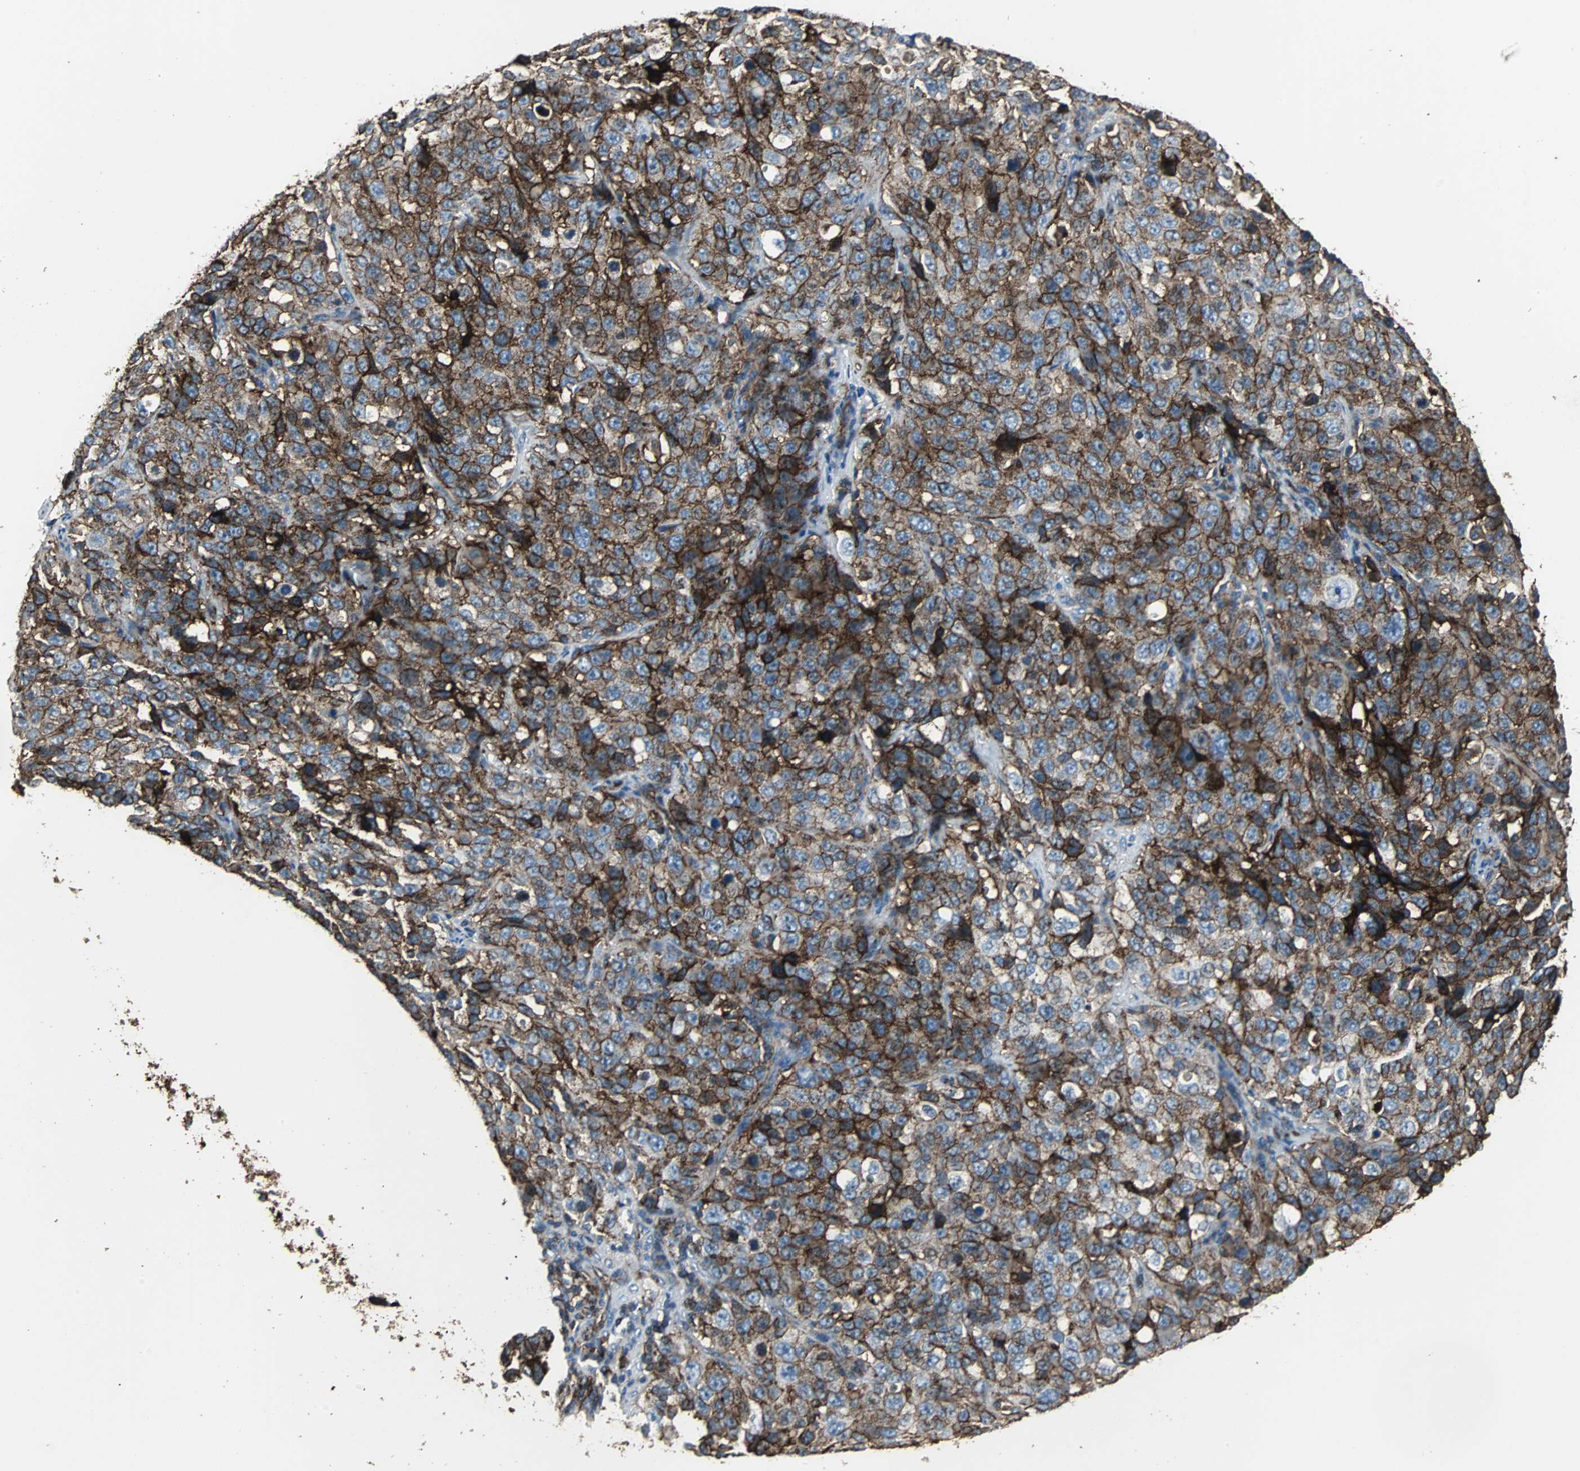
{"staining": {"intensity": "strong", "quantity": ">75%", "location": "cytoplasmic/membranous"}, "tissue": "stomach cancer", "cell_type": "Tumor cells", "image_type": "cancer", "snomed": [{"axis": "morphology", "description": "Normal tissue, NOS"}, {"axis": "morphology", "description": "Adenocarcinoma, NOS"}, {"axis": "topography", "description": "Stomach"}], "caption": "This photomicrograph demonstrates IHC staining of adenocarcinoma (stomach), with high strong cytoplasmic/membranous staining in approximately >75% of tumor cells.", "gene": "F11R", "patient": {"sex": "male", "age": 48}}